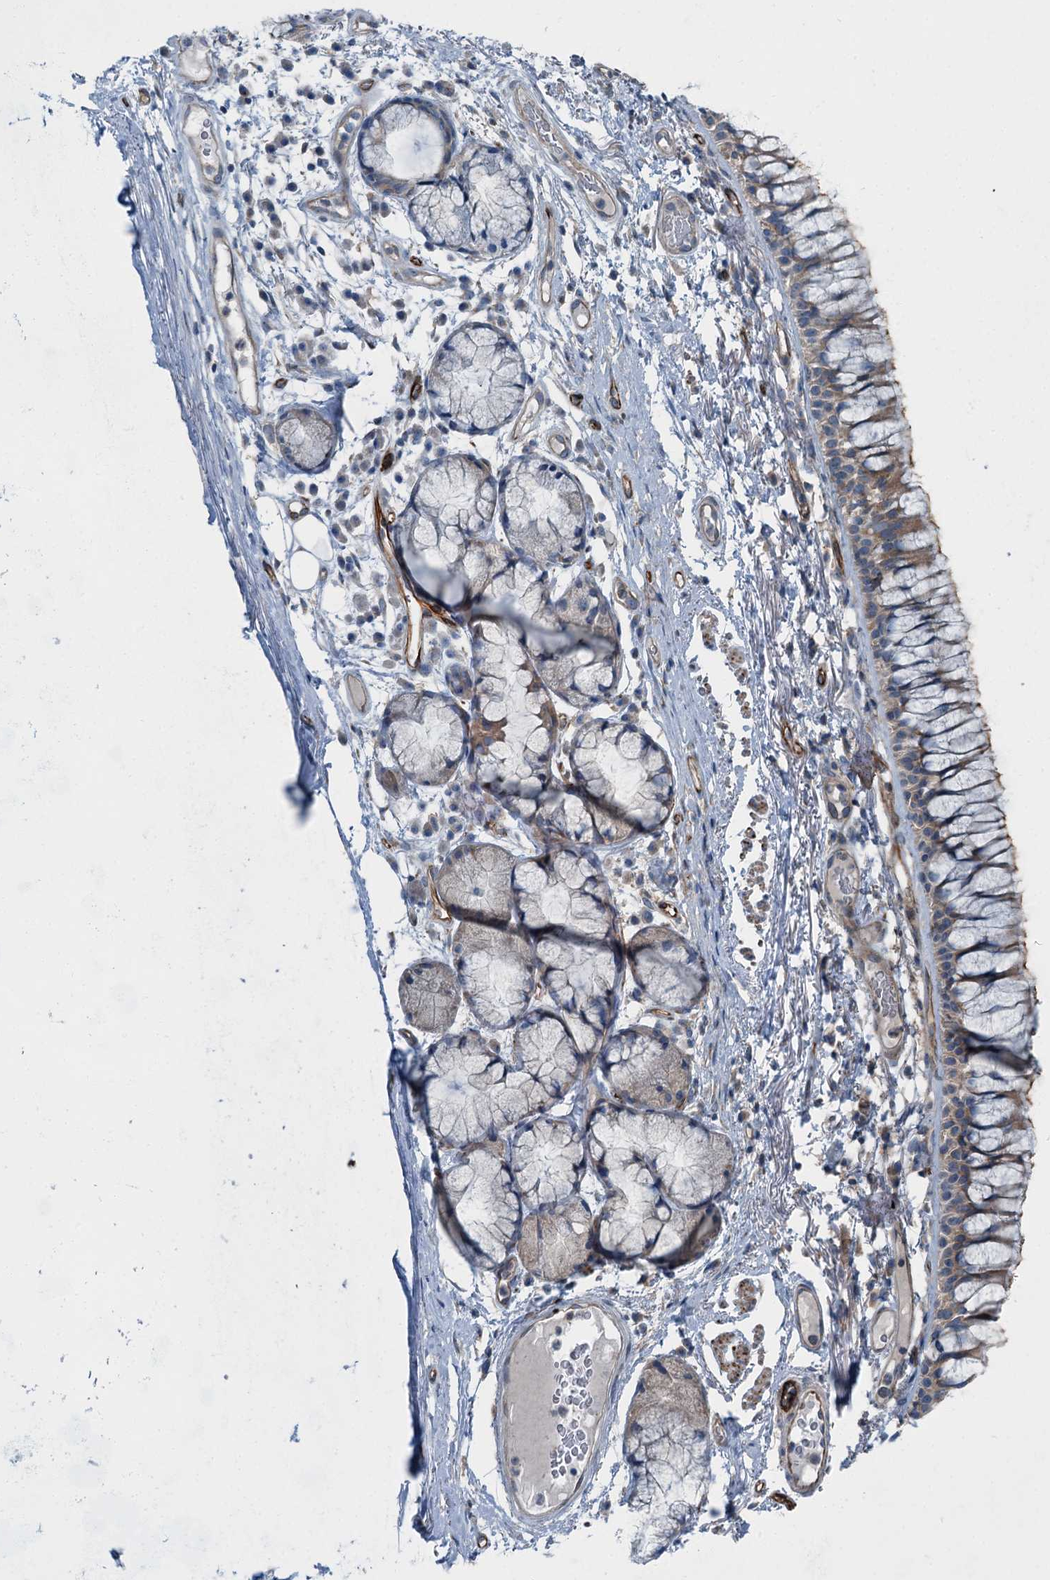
{"staining": {"intensity": "moderate", "quantity": "25%-75%", "location": "cytoplasmic/membranous"}, "tissue": "bronchus", "cell_type": "Respiratory epithelial cells", "image_type": "normal", "snomed": [{"axis": "morphology", "description": "Normal tissue, NOS"}, {"axis": "topography", "description": "Cartilage tissue"}, {"axis": "topography", "description": "Bronchus"}], "caption": "Approximately 25%-75% of respiratory epithelial cells in normal human bronchus exhibit moderate cytoplasmic/membranous protein positivity as visualized by brown immunohistochemical staining.", "gene": "AXL", "patient": {"sex": "female", "age": 73}}